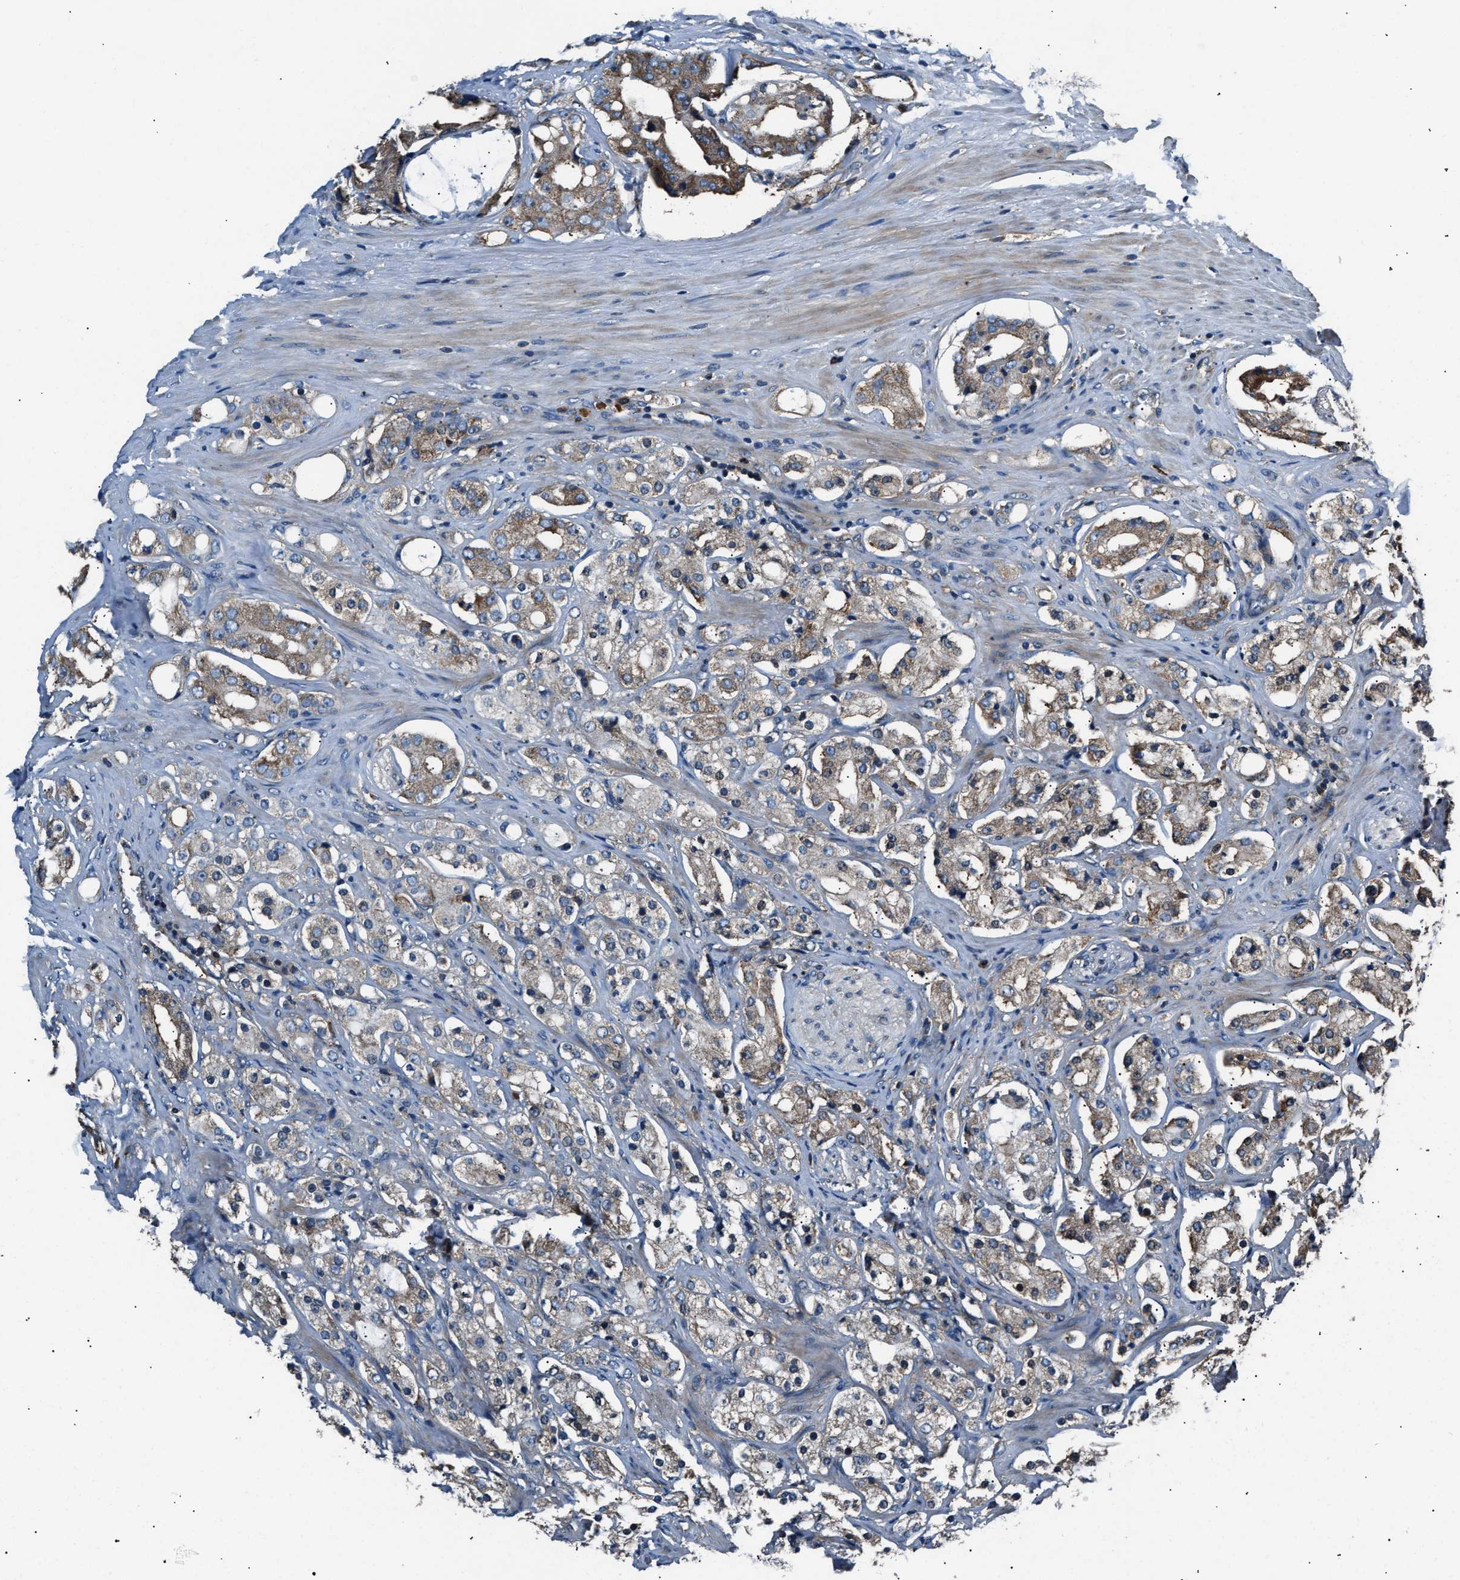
{"staining": {"intensity": "moderate", "quantity": "25%-75%", "location": "cytoplasmic/membranous"}, "tissue": "prostate cancer", "cell_type": "Tumor cells", "image_type": "cancer", "snomed": [{"axis": "morphology", "description": "Adenocarcinoma, High grade"}, {"axis": "topography", "description": "Prostate"}], "caption": "A high-resolution micrograph shows immunohistochemistry staining of prostate cancer, which demonstrates moderate cytoplasmic/membranous expression in approximately 25%-75% of tumor cells.", "gene": "IMPDH2", "patient": {"sex": "male", "age": 68}}